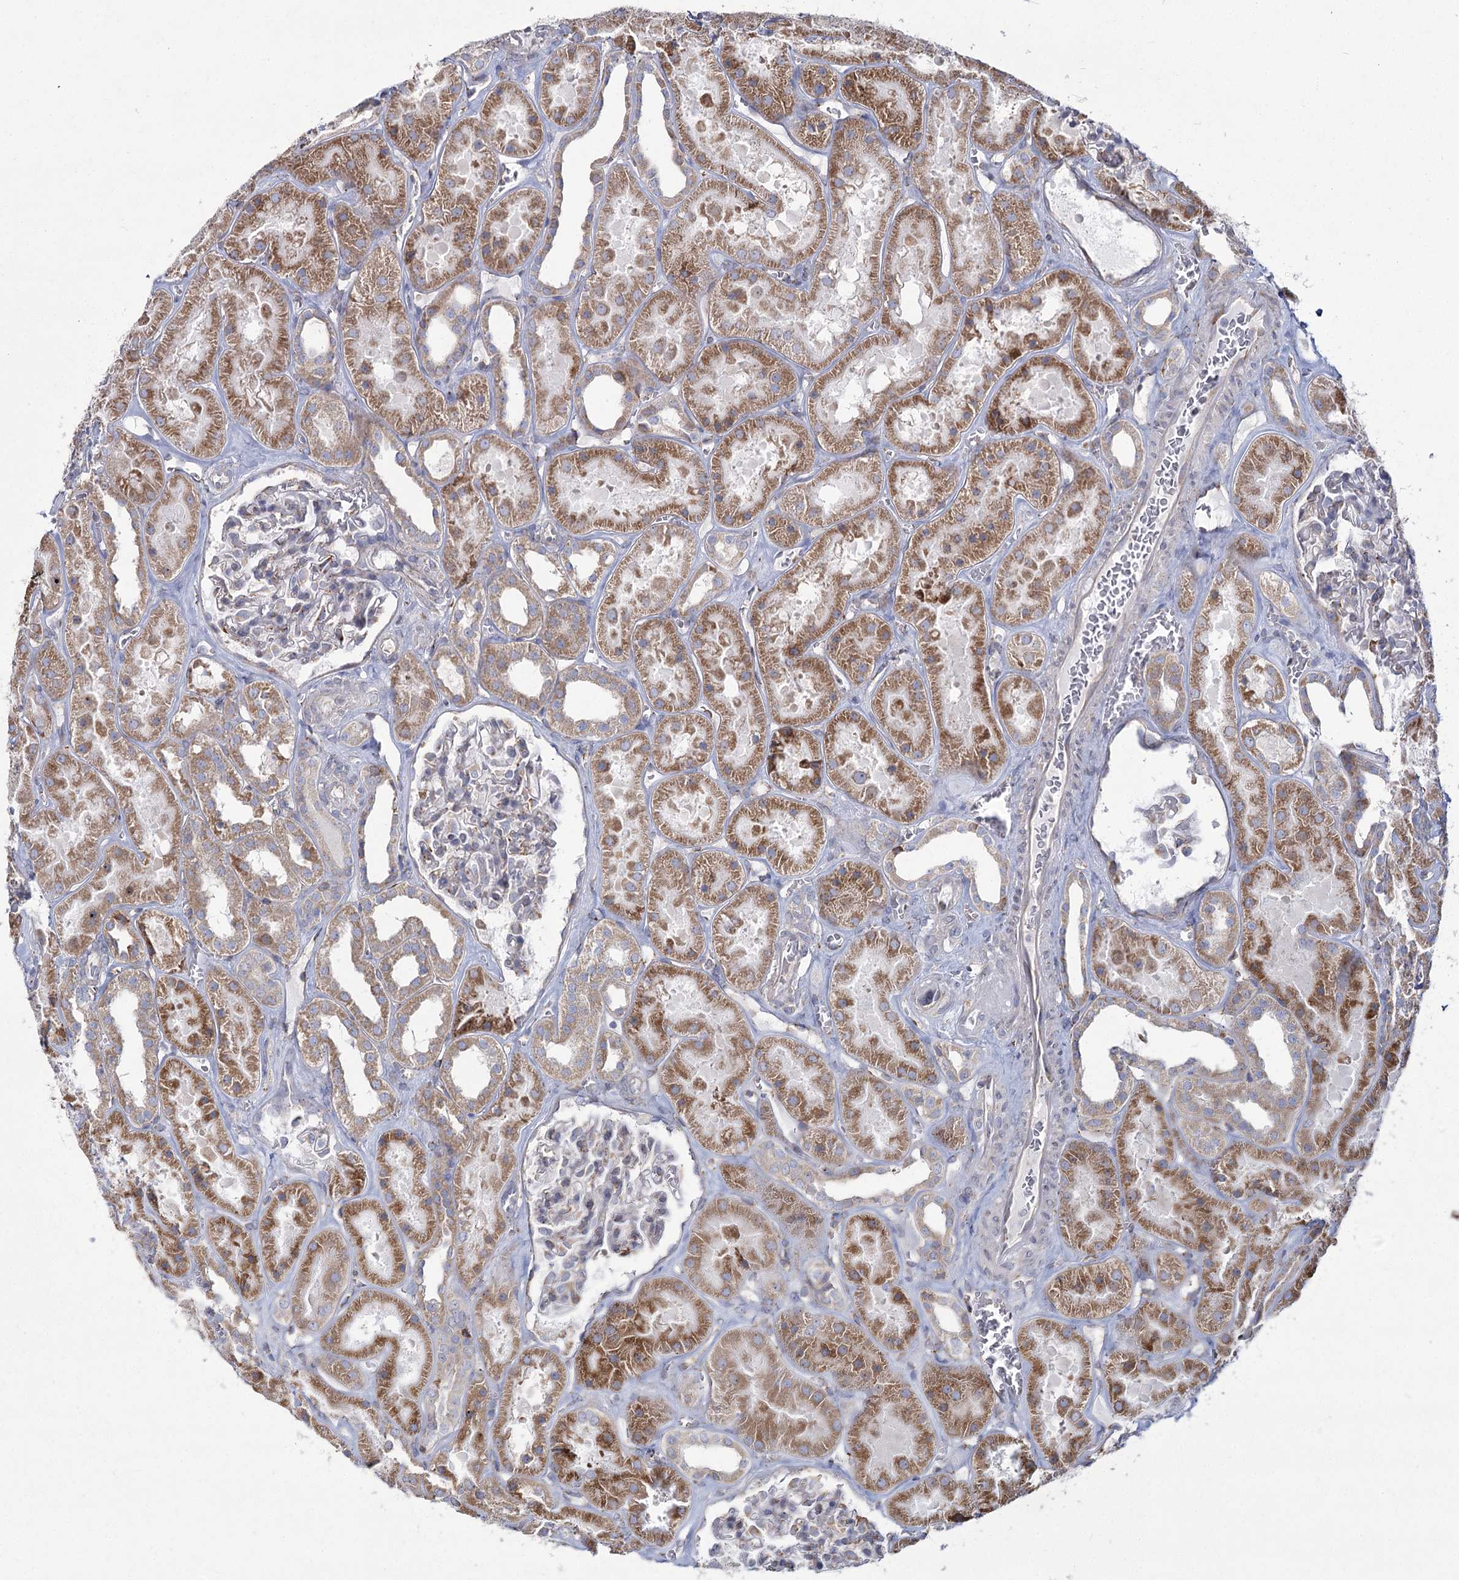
{"staining": {"intensity": "weak", "quantity": "25%-75%", "location": "cytoplasmic/membranous"}, "tissue": "kidney", "cell_type": "Cells in glomeruli", "image_type": "normal", "snomed": [{"axis": "morphology", "description": "Normal tissue, NOS"}, {"axis": "topography", "description": "Kidney"}], "caption": "This histopathology image displays immunohistochemistry staining of normal kidney, with low weak cytoplasmic/membranous expression in approximately 25%-75% of cells in glomeruli.", "gene": "NHLRC2", "patient": {"sex": "female", "age": 41}}